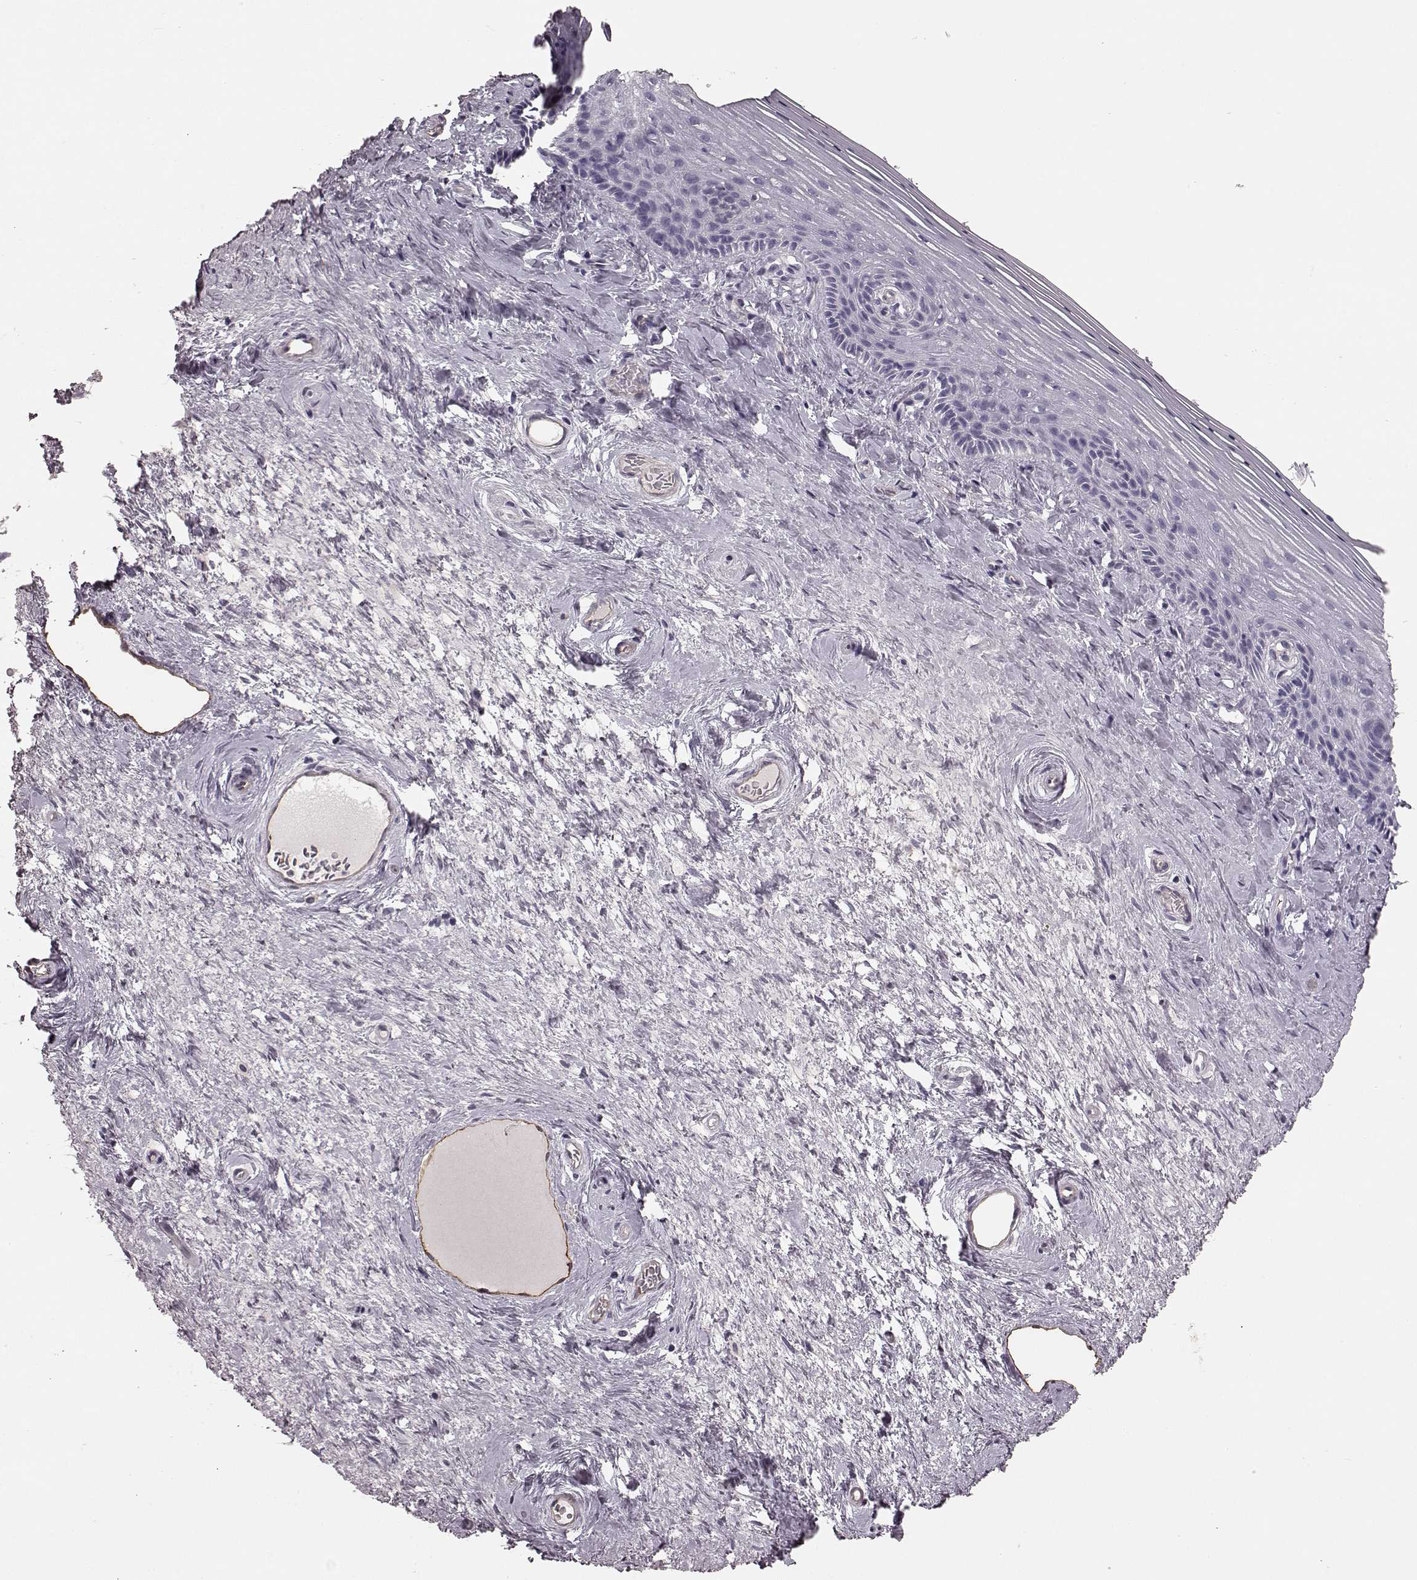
{"staining": {"intensity": "negative", "quantity": "none", "location": "none"}, "tissue": "vagina", "cell_type": "Squamous epithelial cells", "image_type": "normal", "snomed": [{"axis": "morphology", "description": "Normal tissue, NOS"}, {"axis": "topography", "description": "Vagina"}], "caption": "A photomicrograph of vagina stained for a protein shows no brown staining in squamous epithelial cells. (DAB (3,3'-diaminobenzidine) immunohistochemistry (IHC) visualized using brightfield microscopy, high magnification).", "gene": "EIF4E1B", "patient": {"sex": "female", "age": 45}}